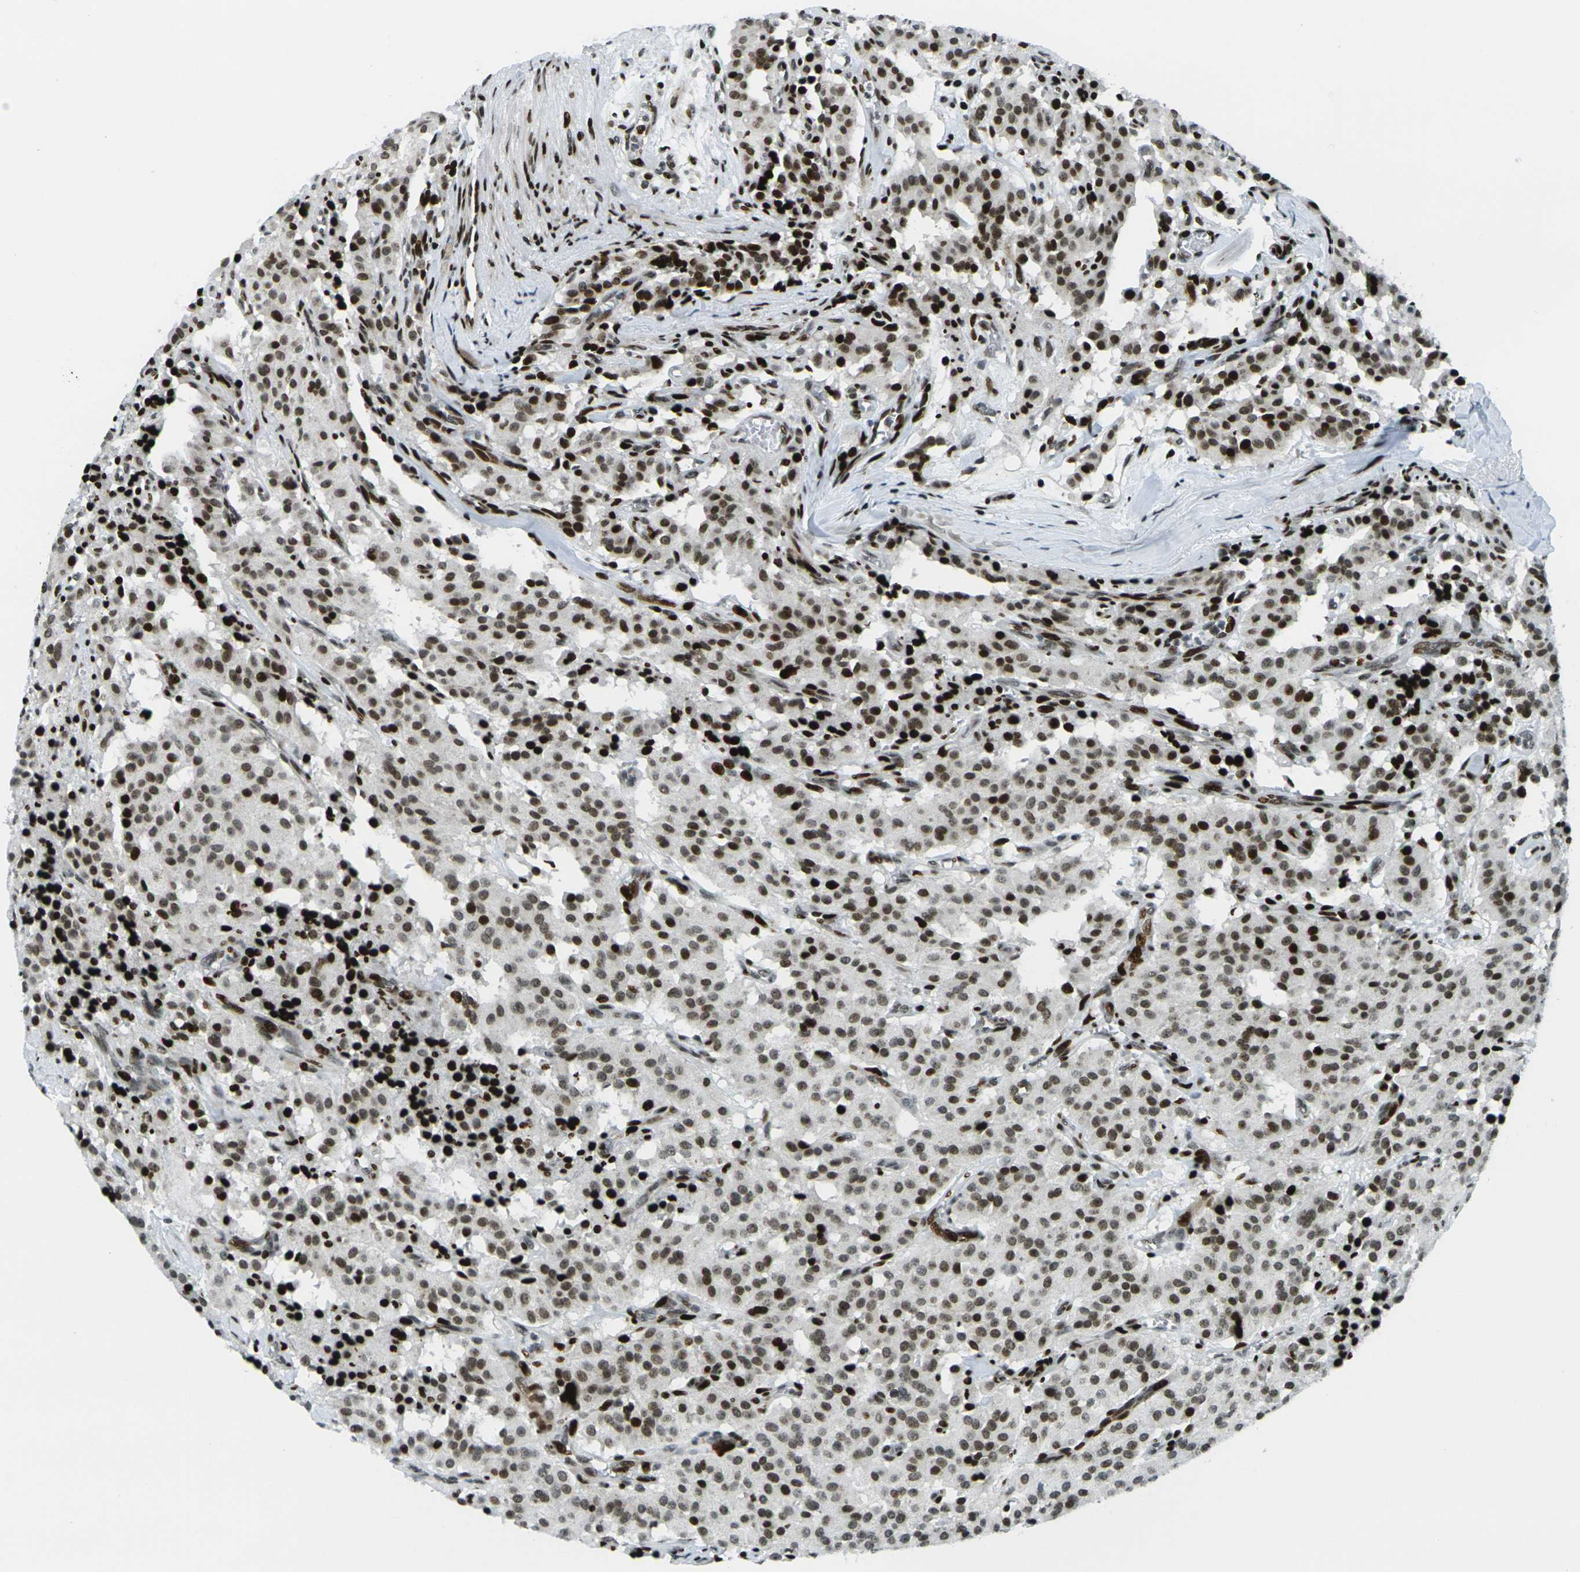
{"staining": {"intensity": "strong", "quantity": ">75%", "location": "nuclear"}, "tissue": "carcinoid", "cell_type": "Tumor cells", "image_type": "cancer", "snomed": [{"axis": "morphology", "description": "Carcinoid, malignant, NOS"}, {"axis": "topography", "description": "Lung"}], "caption": "The photomicrograph reveals immunohistochemical staining of malignant carcinoid. There is strong nuclear positivity is appreciated in about >75% of tumor cells. The staining is performed using DAB brown chromogen to label protein expression. The nuclei are counter-stained blue using hematoxylin.", "gene": "H3-3A", "patient": {"sex": "male", "age": 30}}